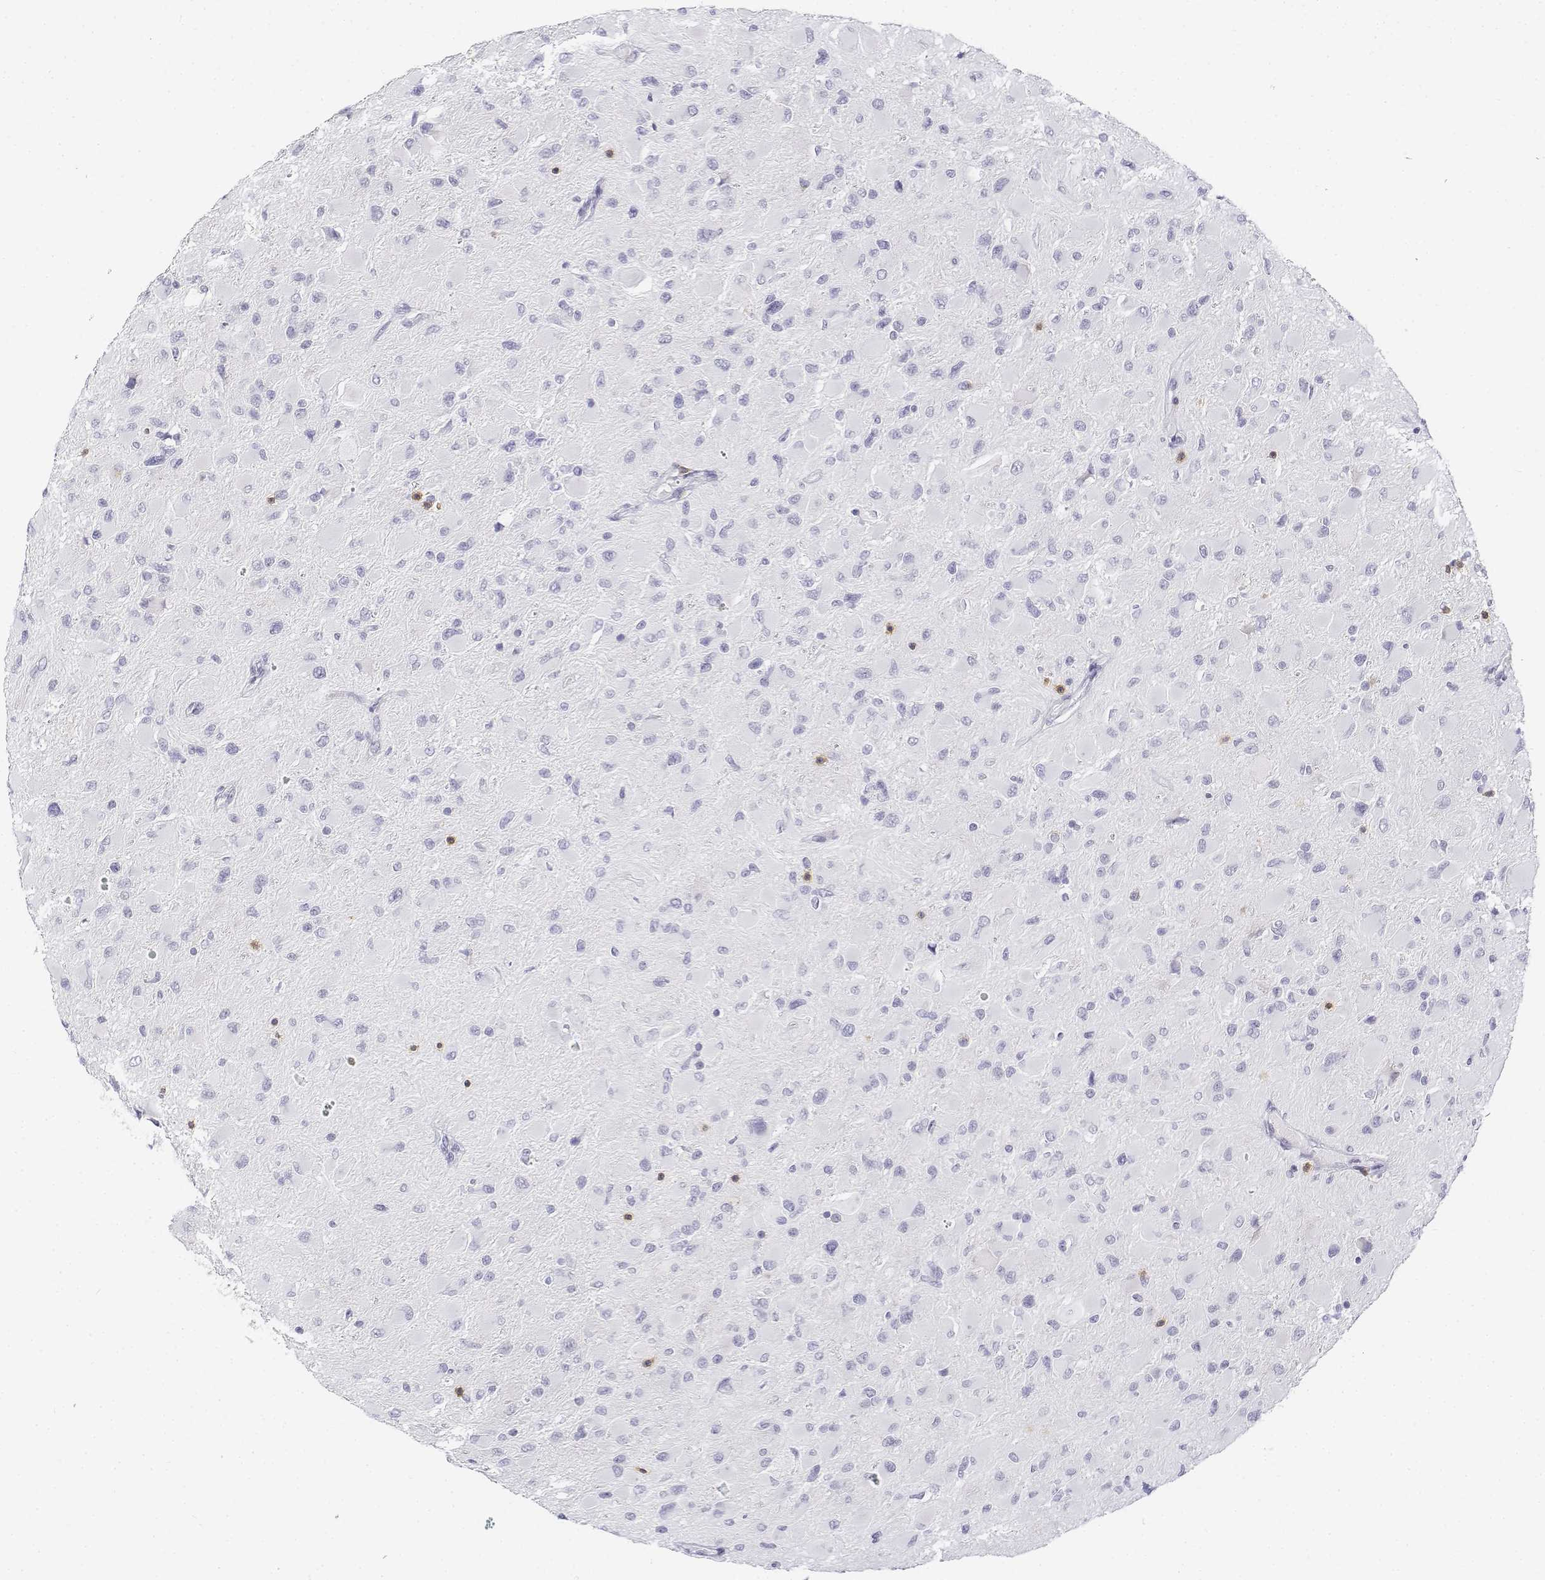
{"staining": {"intensity": "negative", "quantity": "none", "location": "none"}, "tissue": "glioma", "cell_type": "Tumor cells", "image_type": "cancer", "snomed": [{"axis": "morphology", "description": "Glioma, malignant, High grade"}, {"axis": "topography", "description": "Cerebral cortex"}], "caption": "Glioma was stained to show a protein in brown. There is no significant expression in tumor cells.", "gene": "CD3E", "patient": {"sex": "female", "age": 36}}